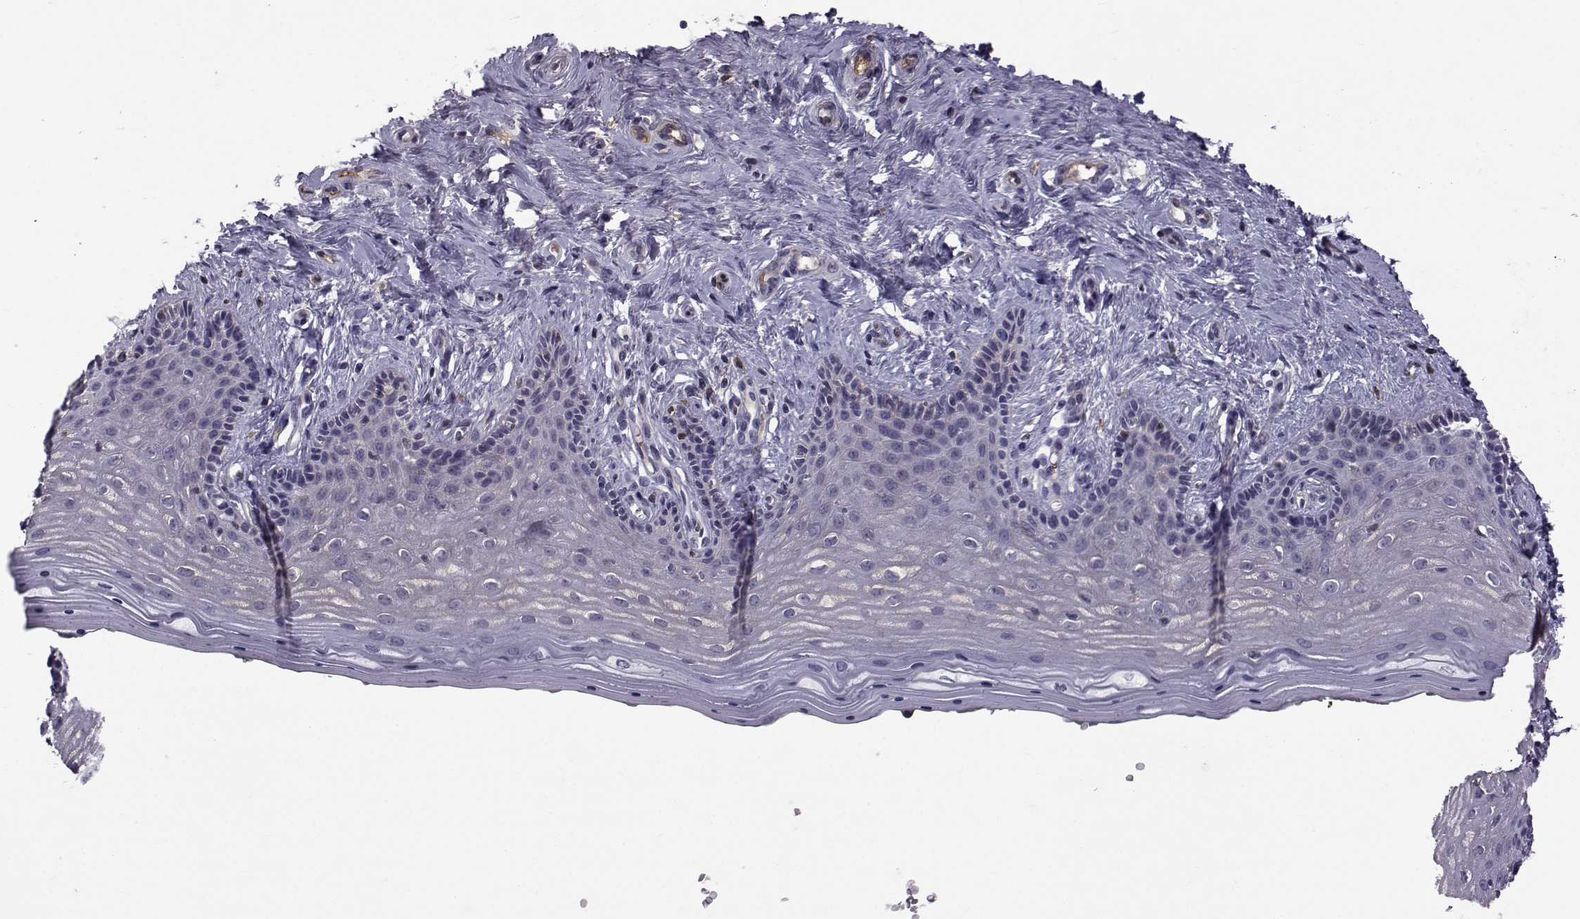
{"staining": {"intensity": "negative", "quantity": "none", "location": "none"}, "tissue": "vagina", "cell_type": "Squamous epithelial cells", "image_type": "normal", "snomed": [{"axis": "morphology", "description": "Normal tissue, NOS"}, {"axis": "topography", "description": "Vagina"}], "caption": "Histopathology image shows no protein positivity in squamous epithelial cells of normal vagina. The staining is performed using DAB (3,3'-diaminobenzidine) brown chromogen with nuclei counter-stained in using hematoxylin.", "gene": "TNFRSF11B", "patient": {"sex": "female", "age": 45}}